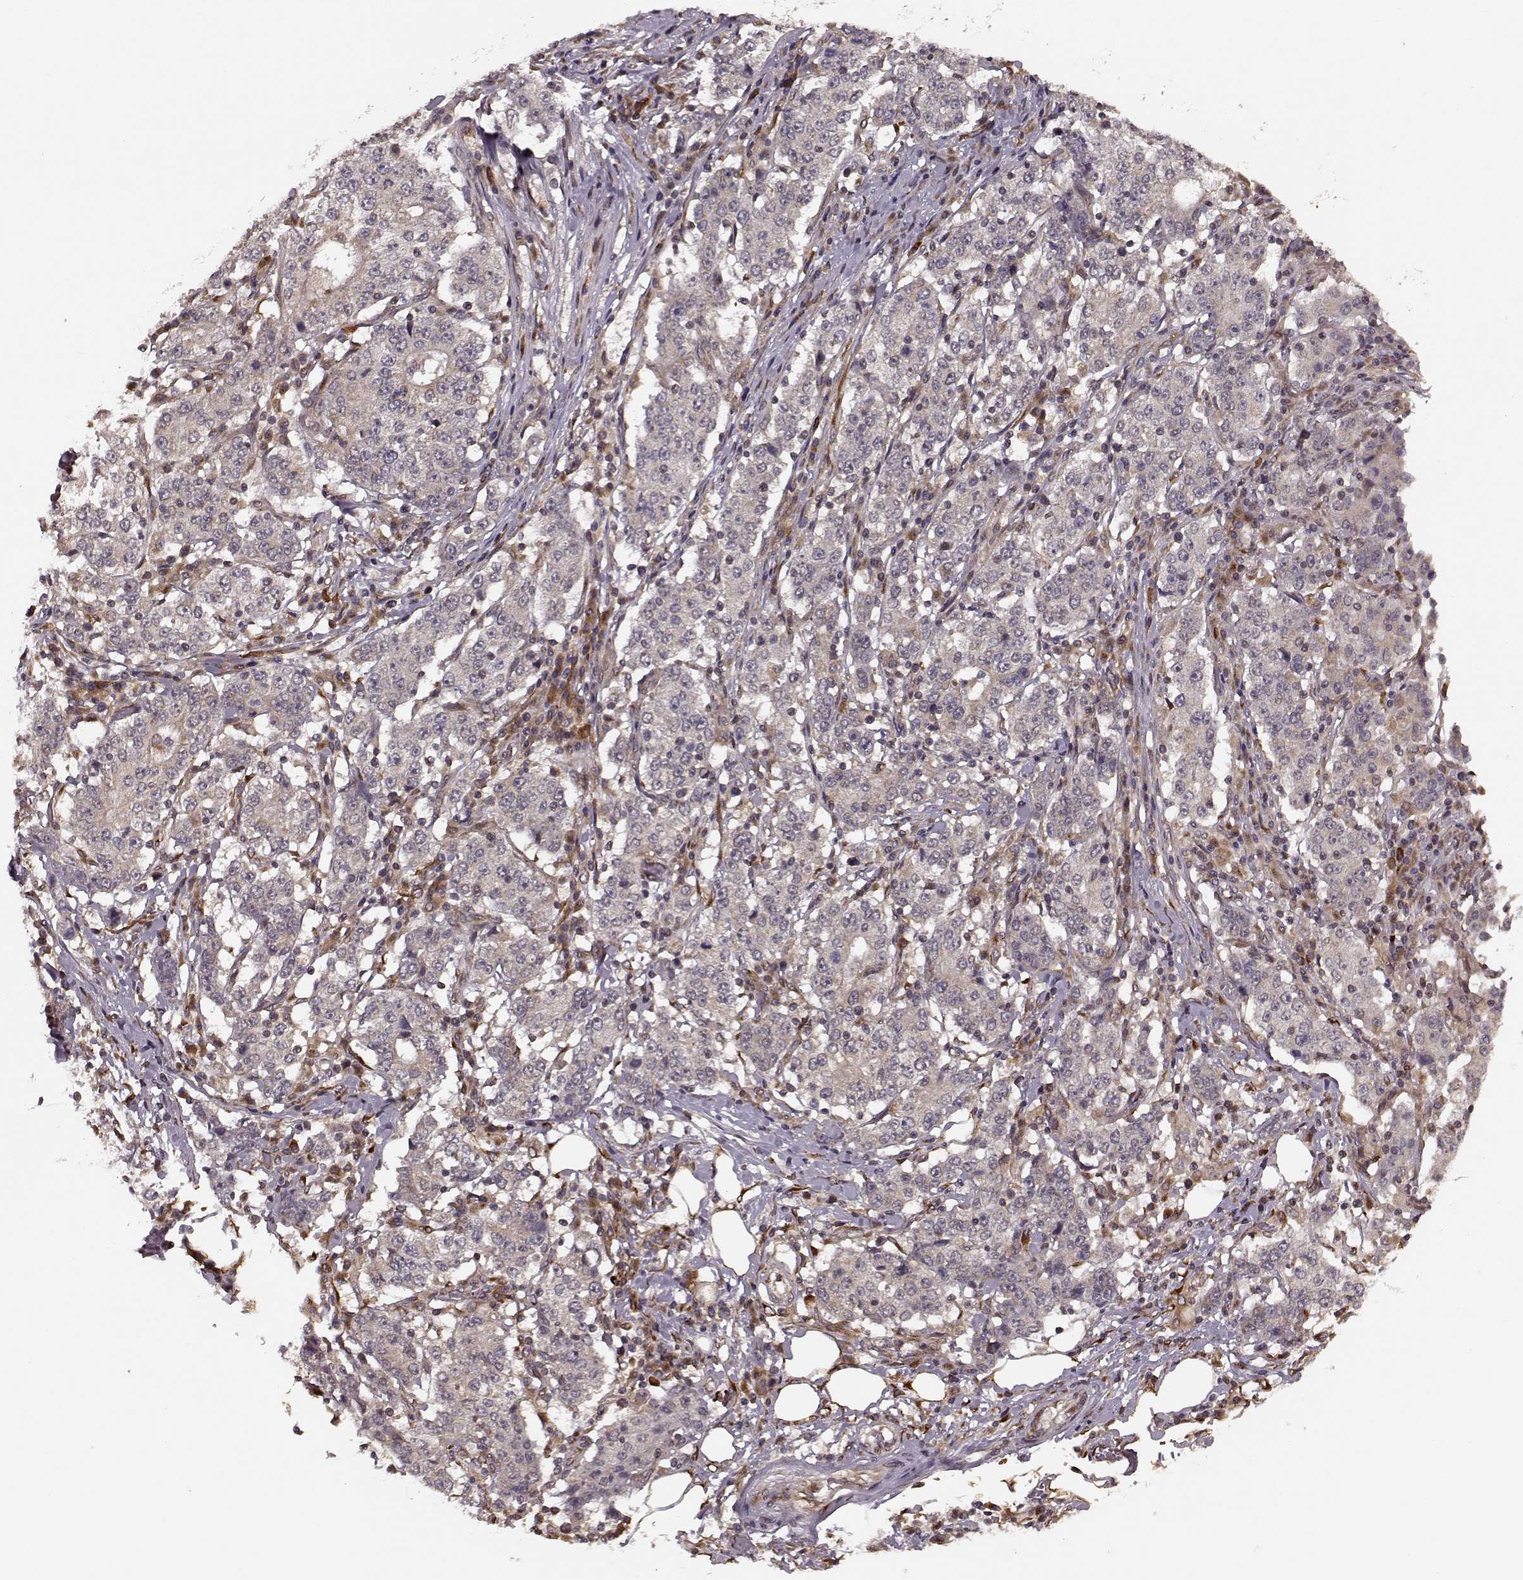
{"staining": {"intensity": "negative", "quantity": "none", "location": "none"}, "tissue": "stomach cancer", "cell_type": "Tumor cells", "image_type": "cancer", "snomed": [{"axis": "morphology", "description": "Adenocarcinoma, NOS"}, {"axis": "topography", "description": "Stomach"}], "caption": "Stomach cancer stained for a protein using immunohistochemistry displays no staining tumor cells.", "gene": "YIPF5", "patient": {"sex": "male", "age": 59}}